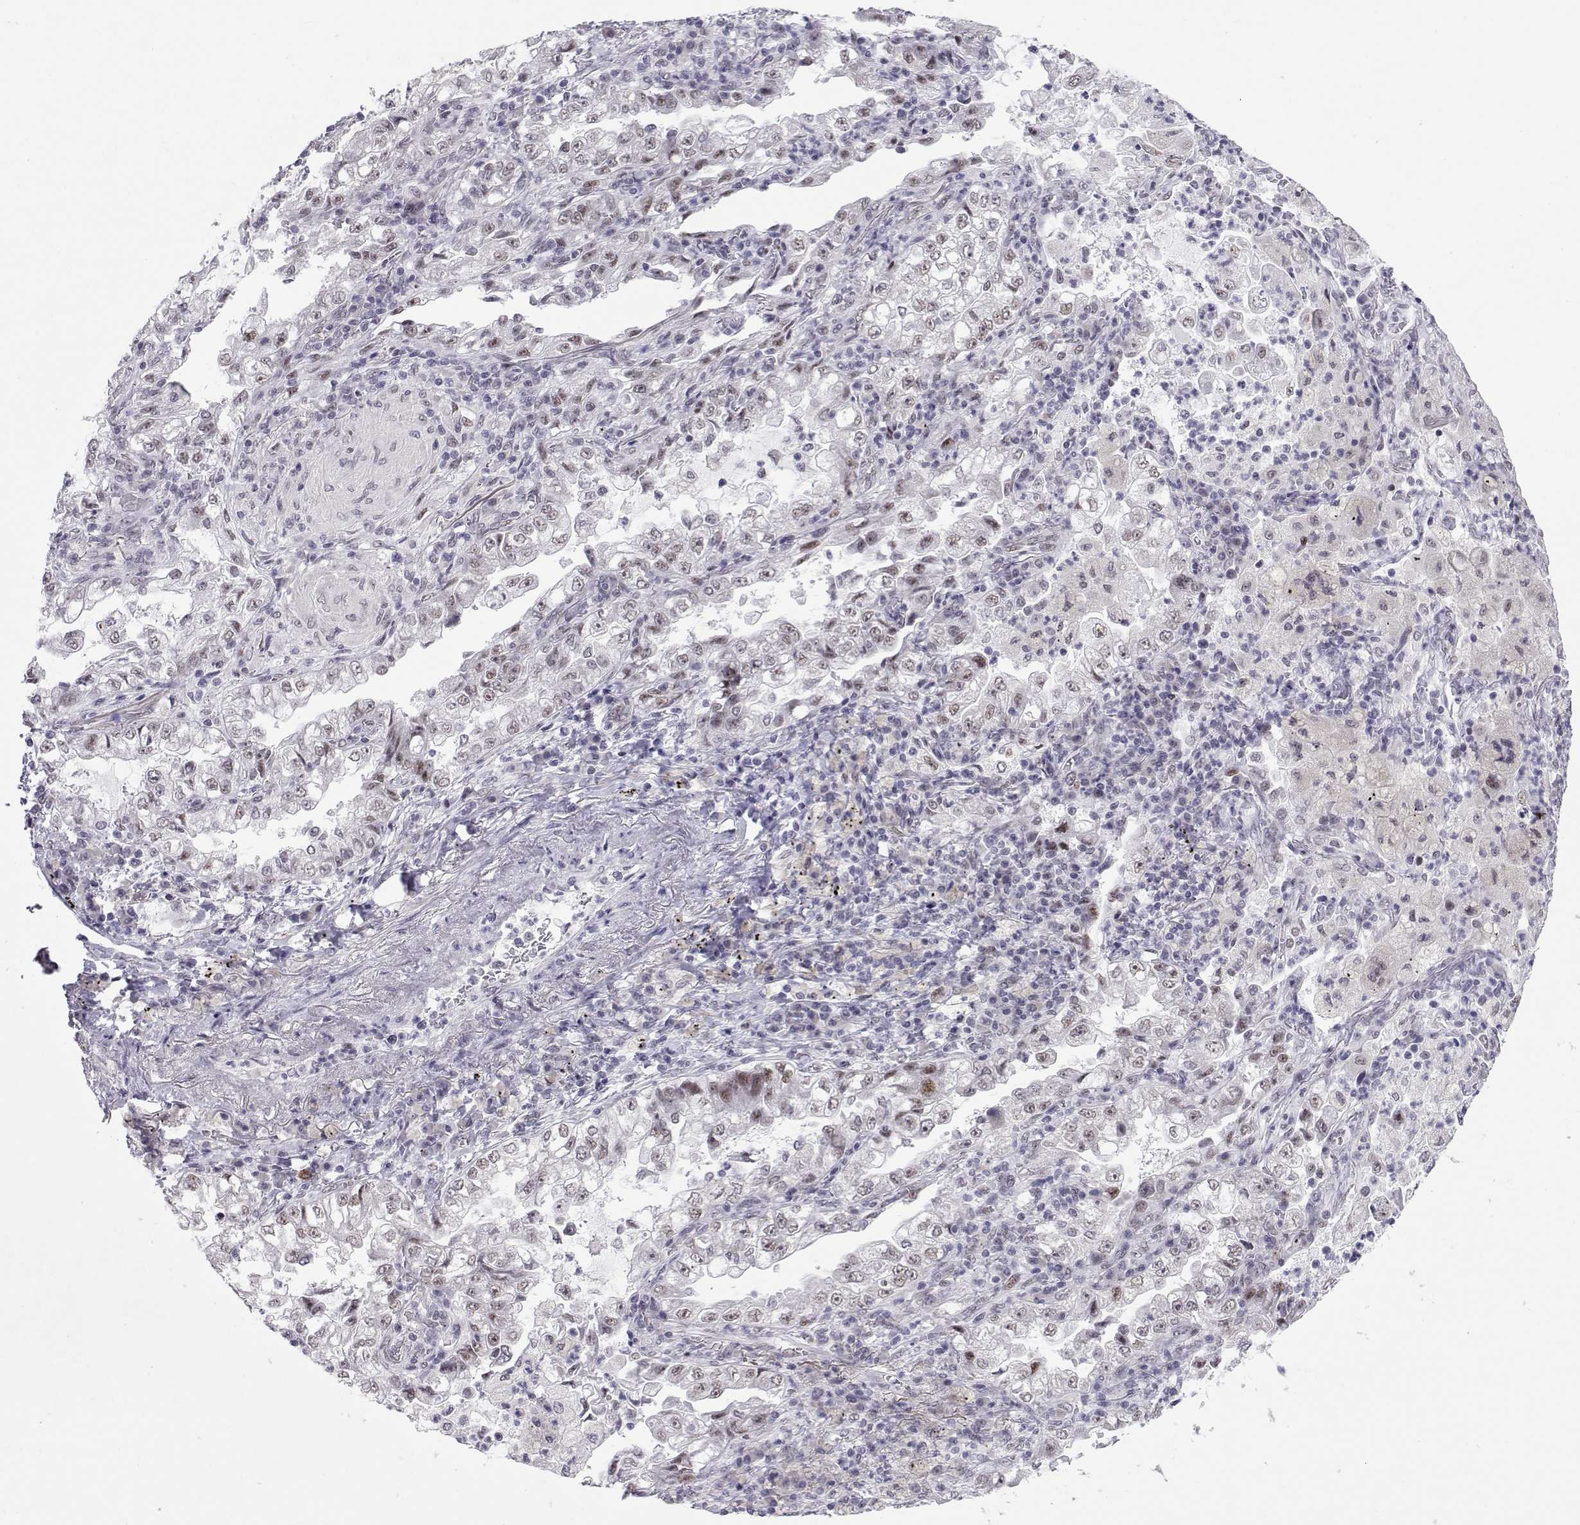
{"staining": {"intensity": "weak", "quantity": "25%-75%", "location": "nuclear"}, "tissue": "lung cancer", "cell_type": "Tumor cells", "image_type": "cancer", "snomed": [{"axis": "morphology", "description": "Adenocarcinoma, NOS"}, {"axis": "topography", "description": "Lung"}], "caption": "Immunohistochemistry of human lung adenocarcinoma shows low levels of weak nuclear staining in approximately 25%-75% of tumor cells.", "gene": "SIX6", "patient": {"sex": "female", "age": 73}}